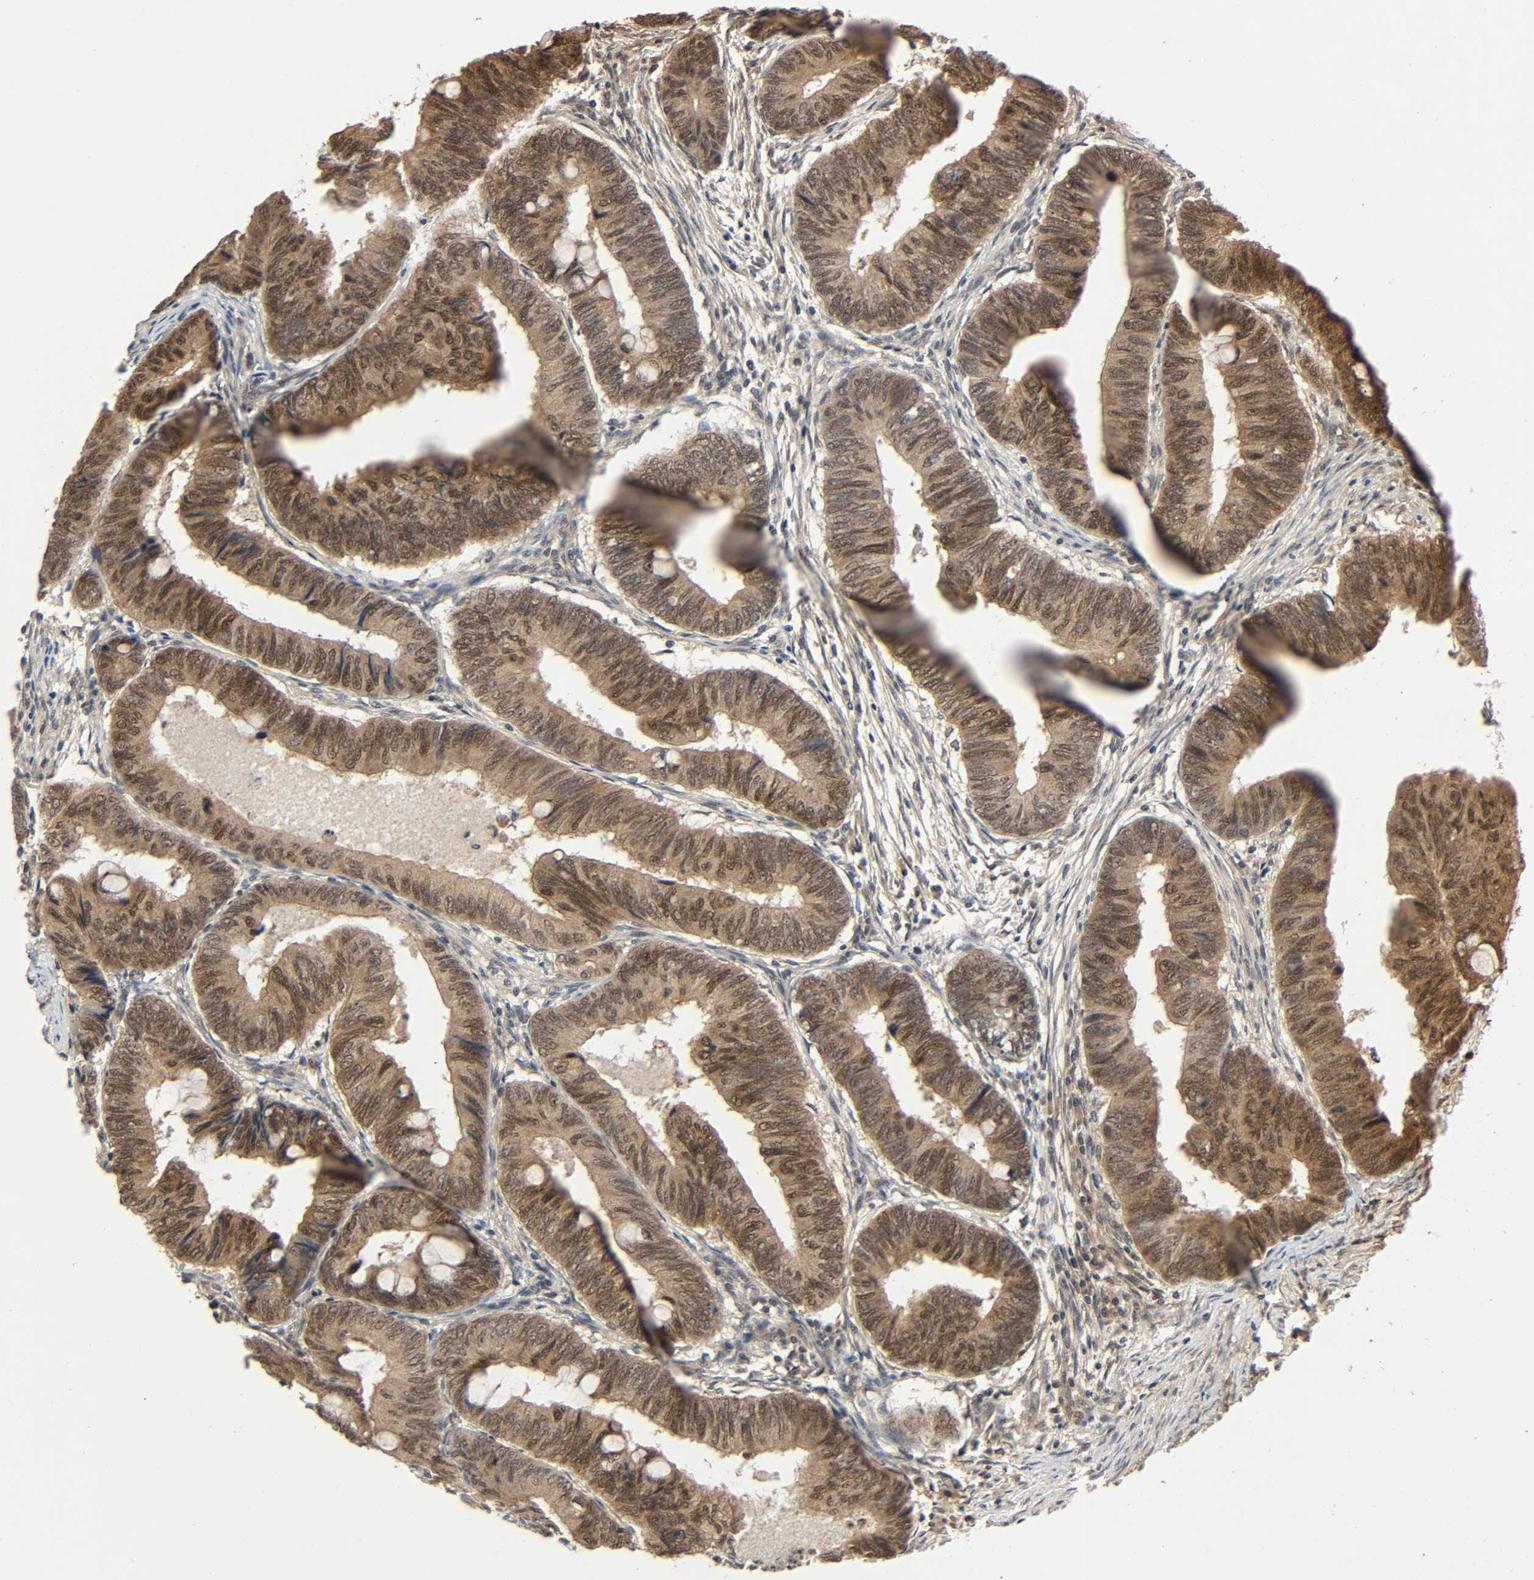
{"staining": {"intensity": "moderate", "quantity": ">75%", "location": "cytoplasmic/membranous,nuclear"}, "tissue": "colorectal cancer", "cell_type": "Tumor cells", "image_type": "cancer", "snomed": [{"axis": "morphology", "description": "Normal tissue, NOS"}, {"axis": "morphology", "description": "Adenocarcinoma, NOS"}, {"axis": "topography", "description": "Rectum"}, {"axis": "topography", "description": "Peripheral nerve tissue"}], "caption": "A brown stain labels moderate cytoplasmic/membranous and nuclear staining of a protein in human colorectal cancer (adenocarcinoma) tumor cells.", "gene": "MAPKAPK5", "patient": {"sex": "male", "age": 92}}